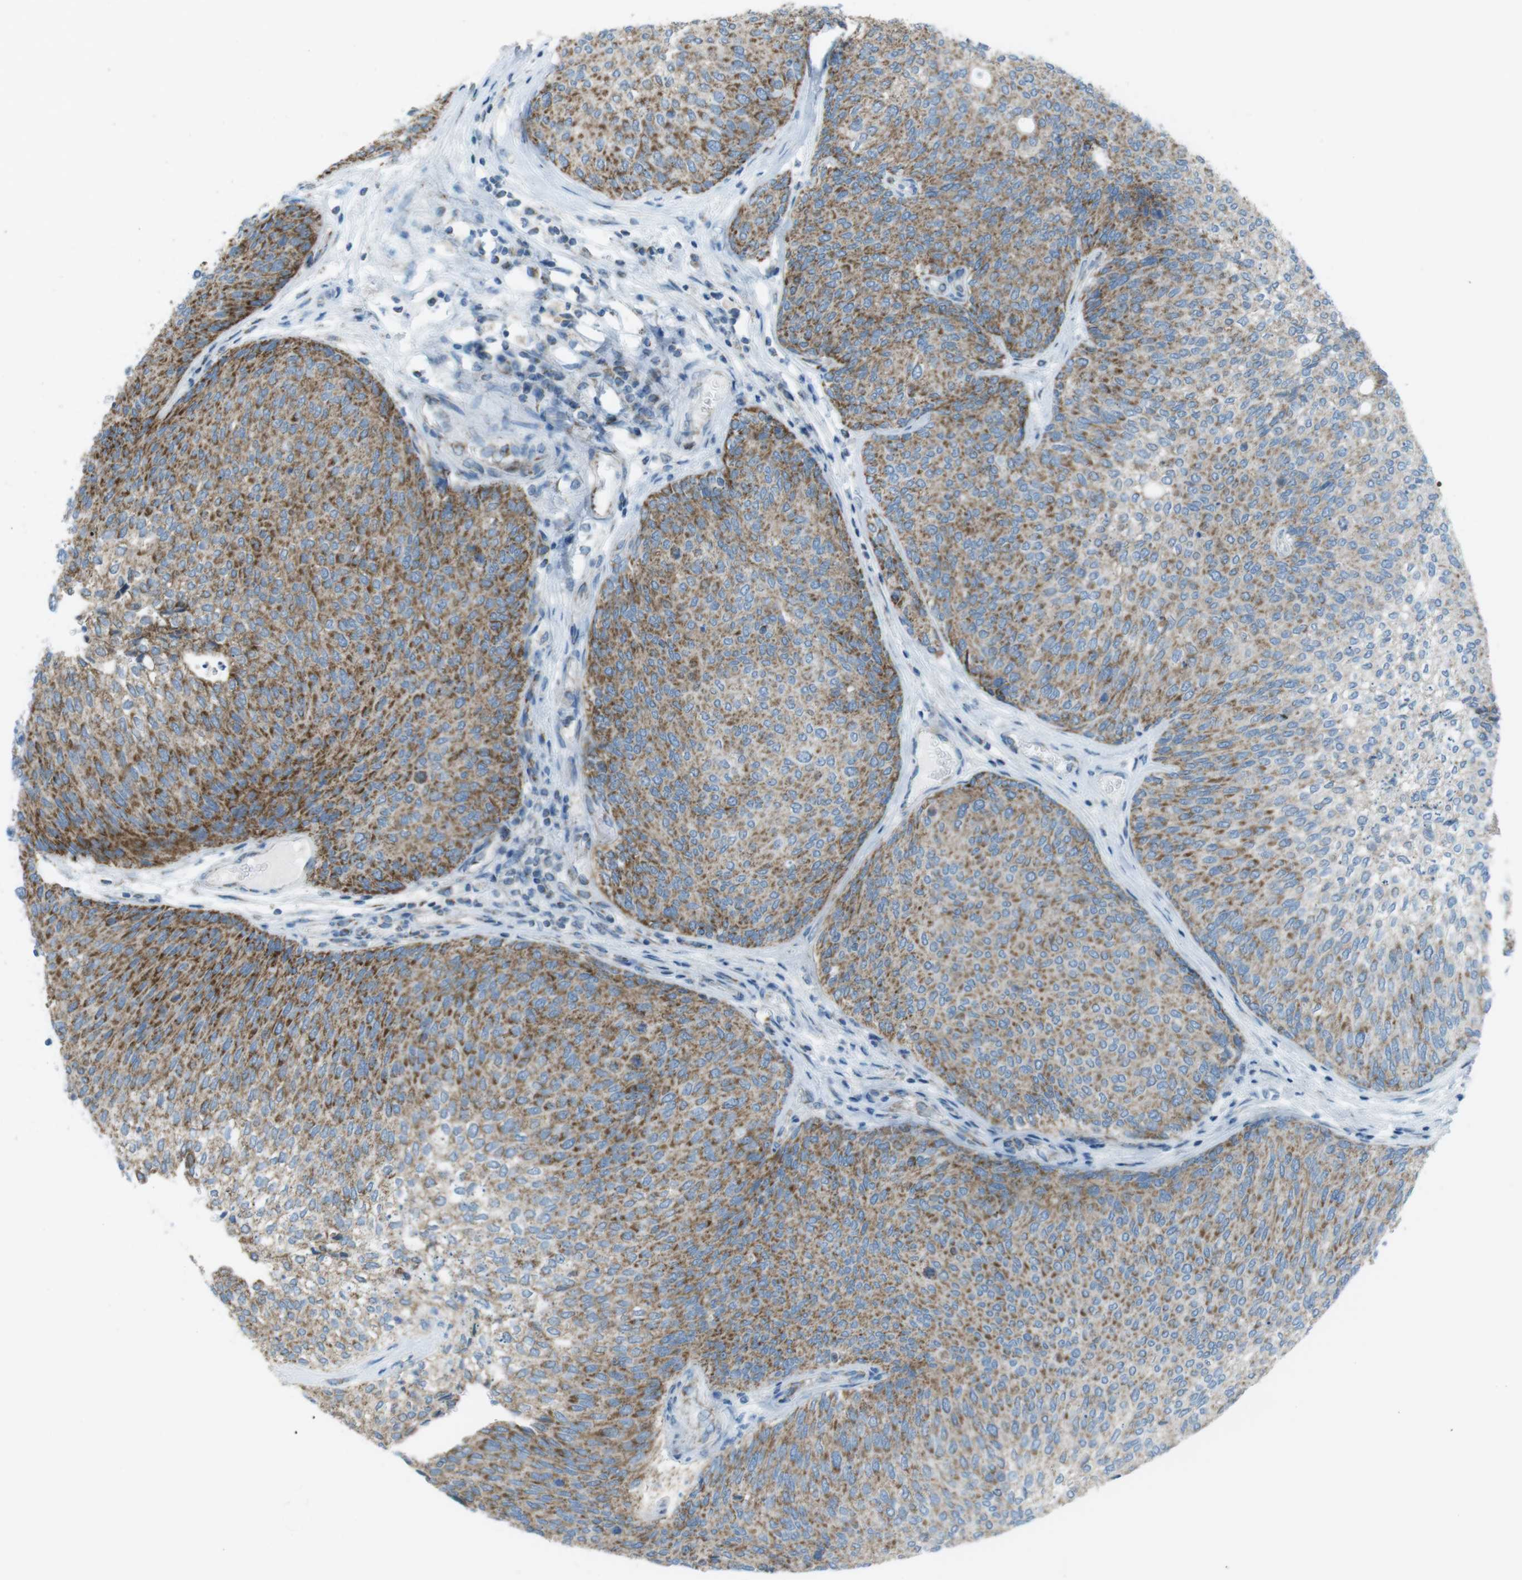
{"staining": {"intensity": "moderate", "quantity": ">75%", "location": "cytoplasmic/membranous"}, "tissue": "urothelial cancer", "cell_type": "Tumor cells", "image_type": "cancer", "snomed": [{"axis": "morphology", "description": "Urothelial carcinoma, Low grade"}, {"axis": "topography", "description": "Urinary bladder"}], "caption": "Immunohistochemistry (IHC) (DAB (3,3'-diaminobenzidine)) staining of urothelial cancer shows moderate cytoplasmic/membranous protein expression in approximately >75% of tumor cells. (Brightfield microscopy of DAB IHC at high magnification).", "gene": "DNAJA3", "patient": {"sex": "female", "age": 79}}